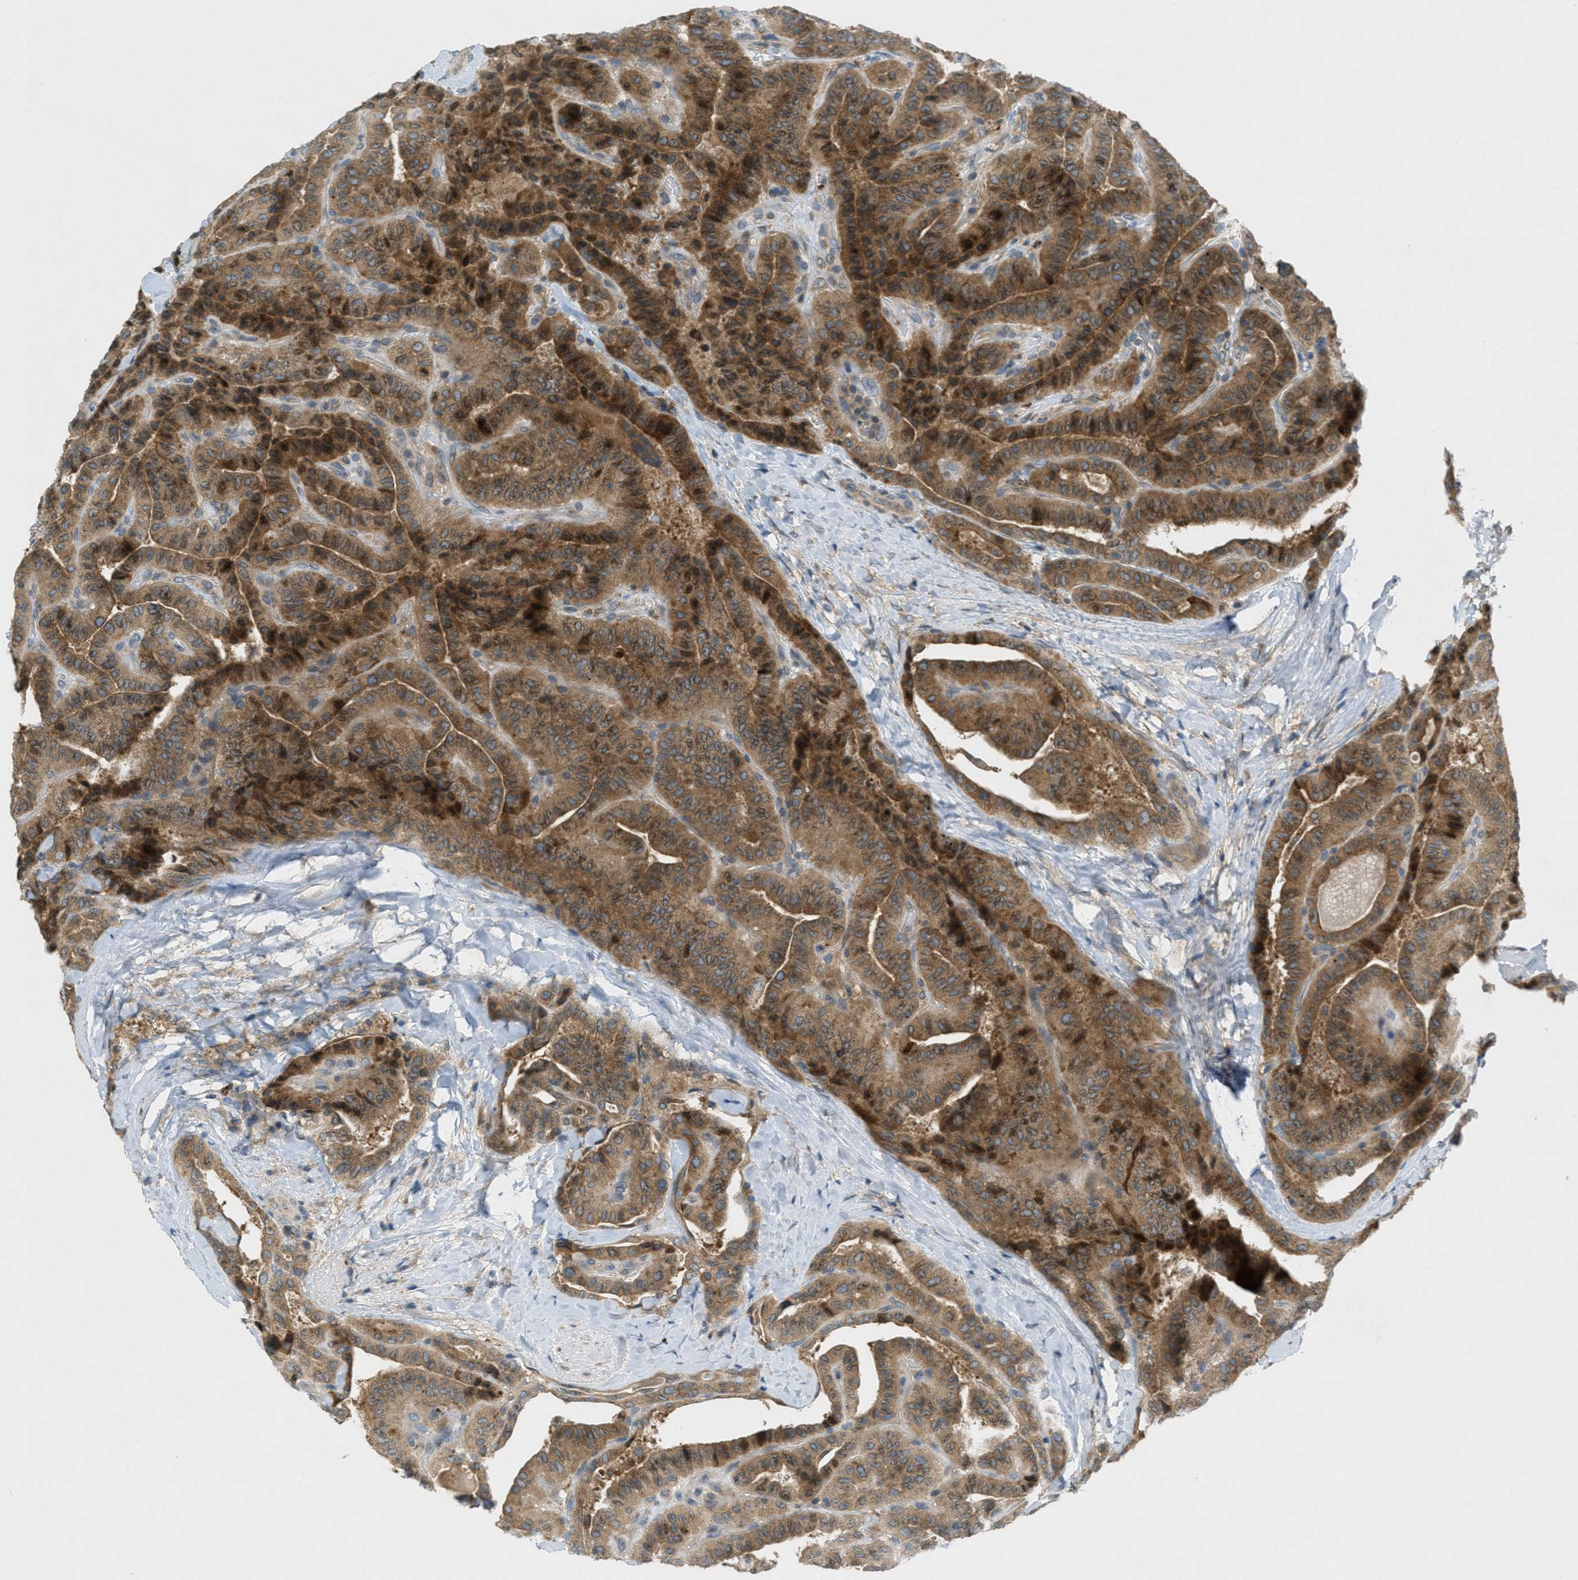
{"staining": {"intensity": "strong", "quantity": ">75%", "location": "cytoplasmic/membranous"}, "tissue": "thyroid cancer", "cell_type": "Tumor cells", "image_type": "cancer", "snomed": [{"axis": "morphology", "description": "Papillary adenocarcinoma, NOS"}, {"axis": "topography", "description": "Thyroid gland"}], "caption": "Thyroid cancer tissue shows strong cytoplasmic/membranous positivity in about >75% of tumor cells", "gene": "SIGMAR1", "patient": {"sex": "male", "age": 77}}